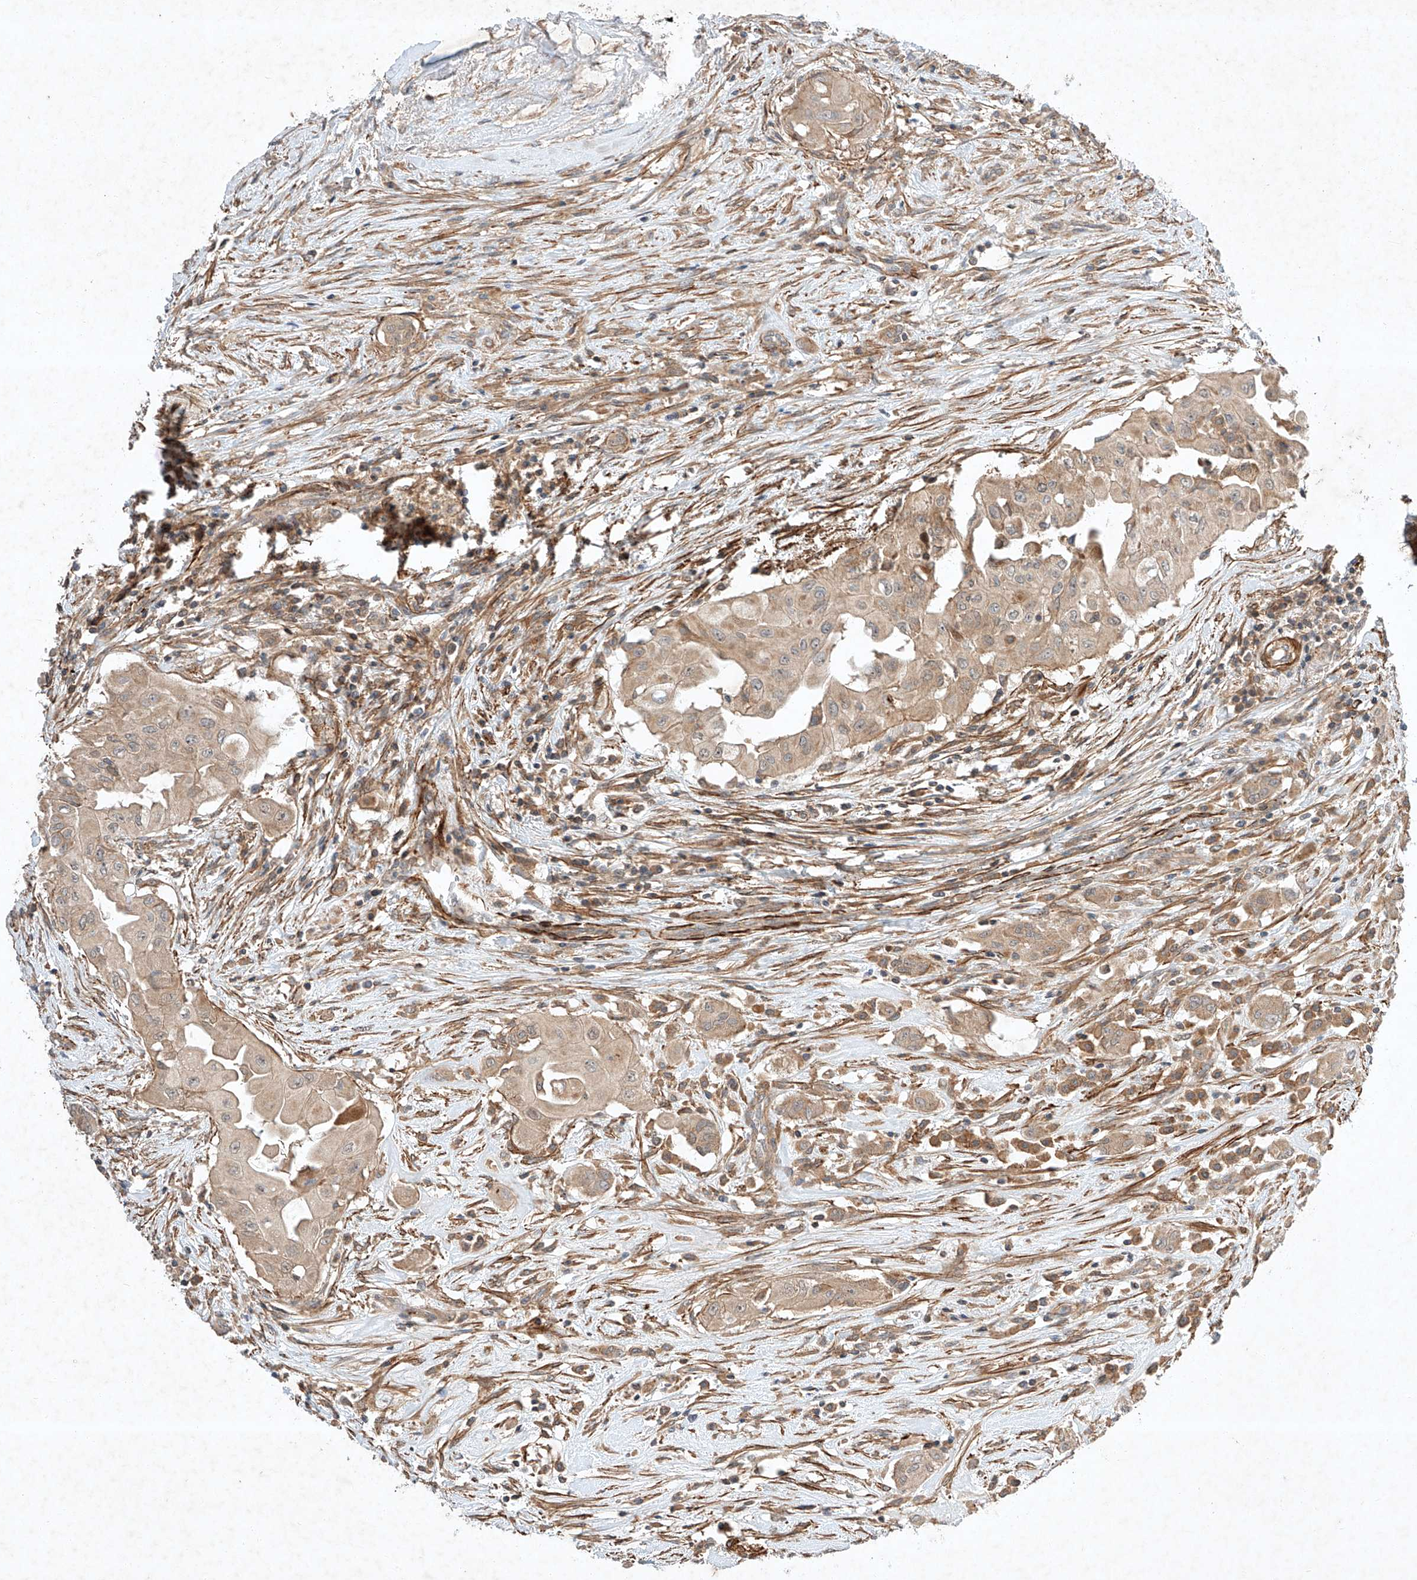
{"staining": {"intensity": "weak", "quantity": ">75%", "location": "cytoplasmic/membranous"}, "tissue": "thyroid cancer", "cell_type": "Tumor cells", "image_type": "cancer", "snomed": [{"axis": "morphology", "description": "Papillary adenocarcinoma, NOS"}, {"axis": "topography", "description": "Thyroid gland"}], "caption": "A histopathology image showing weak cytoplasmic/membranous positivity in approximately >75% of tumor cells in thyroid cancer (papillary adenocarcinoma), as visualized by brown immunohistochemical staining.", "gene": "ARHGAP33", "patient": {"sex": "female", "age": 59}}